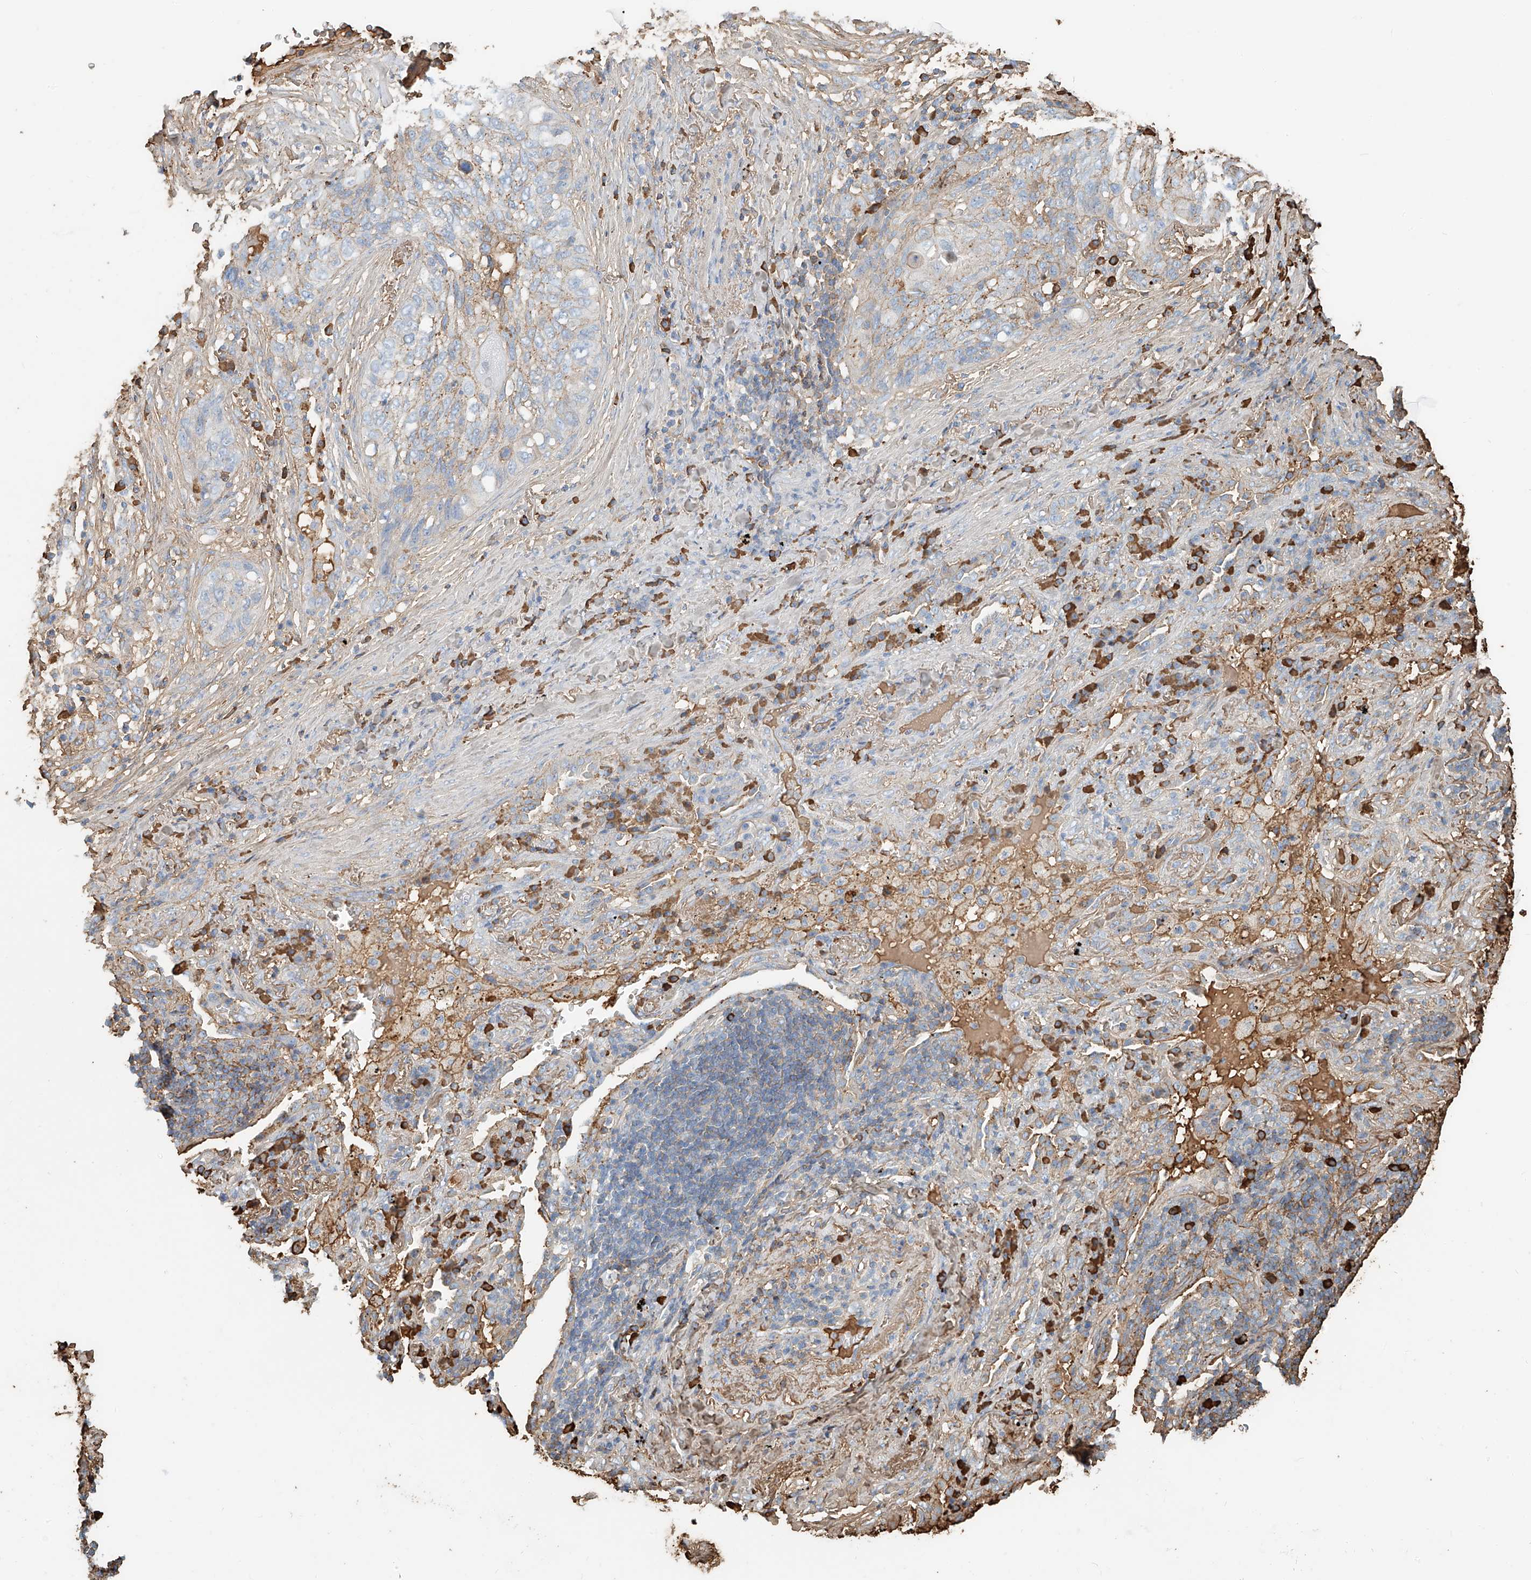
{"staining": {"intensity": "weak", "quantity": "25%-75%", "location": "cytoplasmic/membranous"}, "tissue": "lung cancer", "cell_type": "Tumor cells", "image_type": "cancer", "snomed": [{"axis": "morphology", "description": "Squamous cell carcinoma, NOS"}, {"axis": "topography", "description": "Lung"}], "caption": "A histopathology image of human squamous cell carcinoma (lung) stained for a protein displays weak cytoplasmic/membranous brown staining in tumor cells. The staining was performed using DAB to visualize the protein expression in brown, while the nuclei were stained in blue with hematoxylin (Magnification: 20x).", "gene": "ZFP30", "patient": {"sex": "female", "age": 63}}